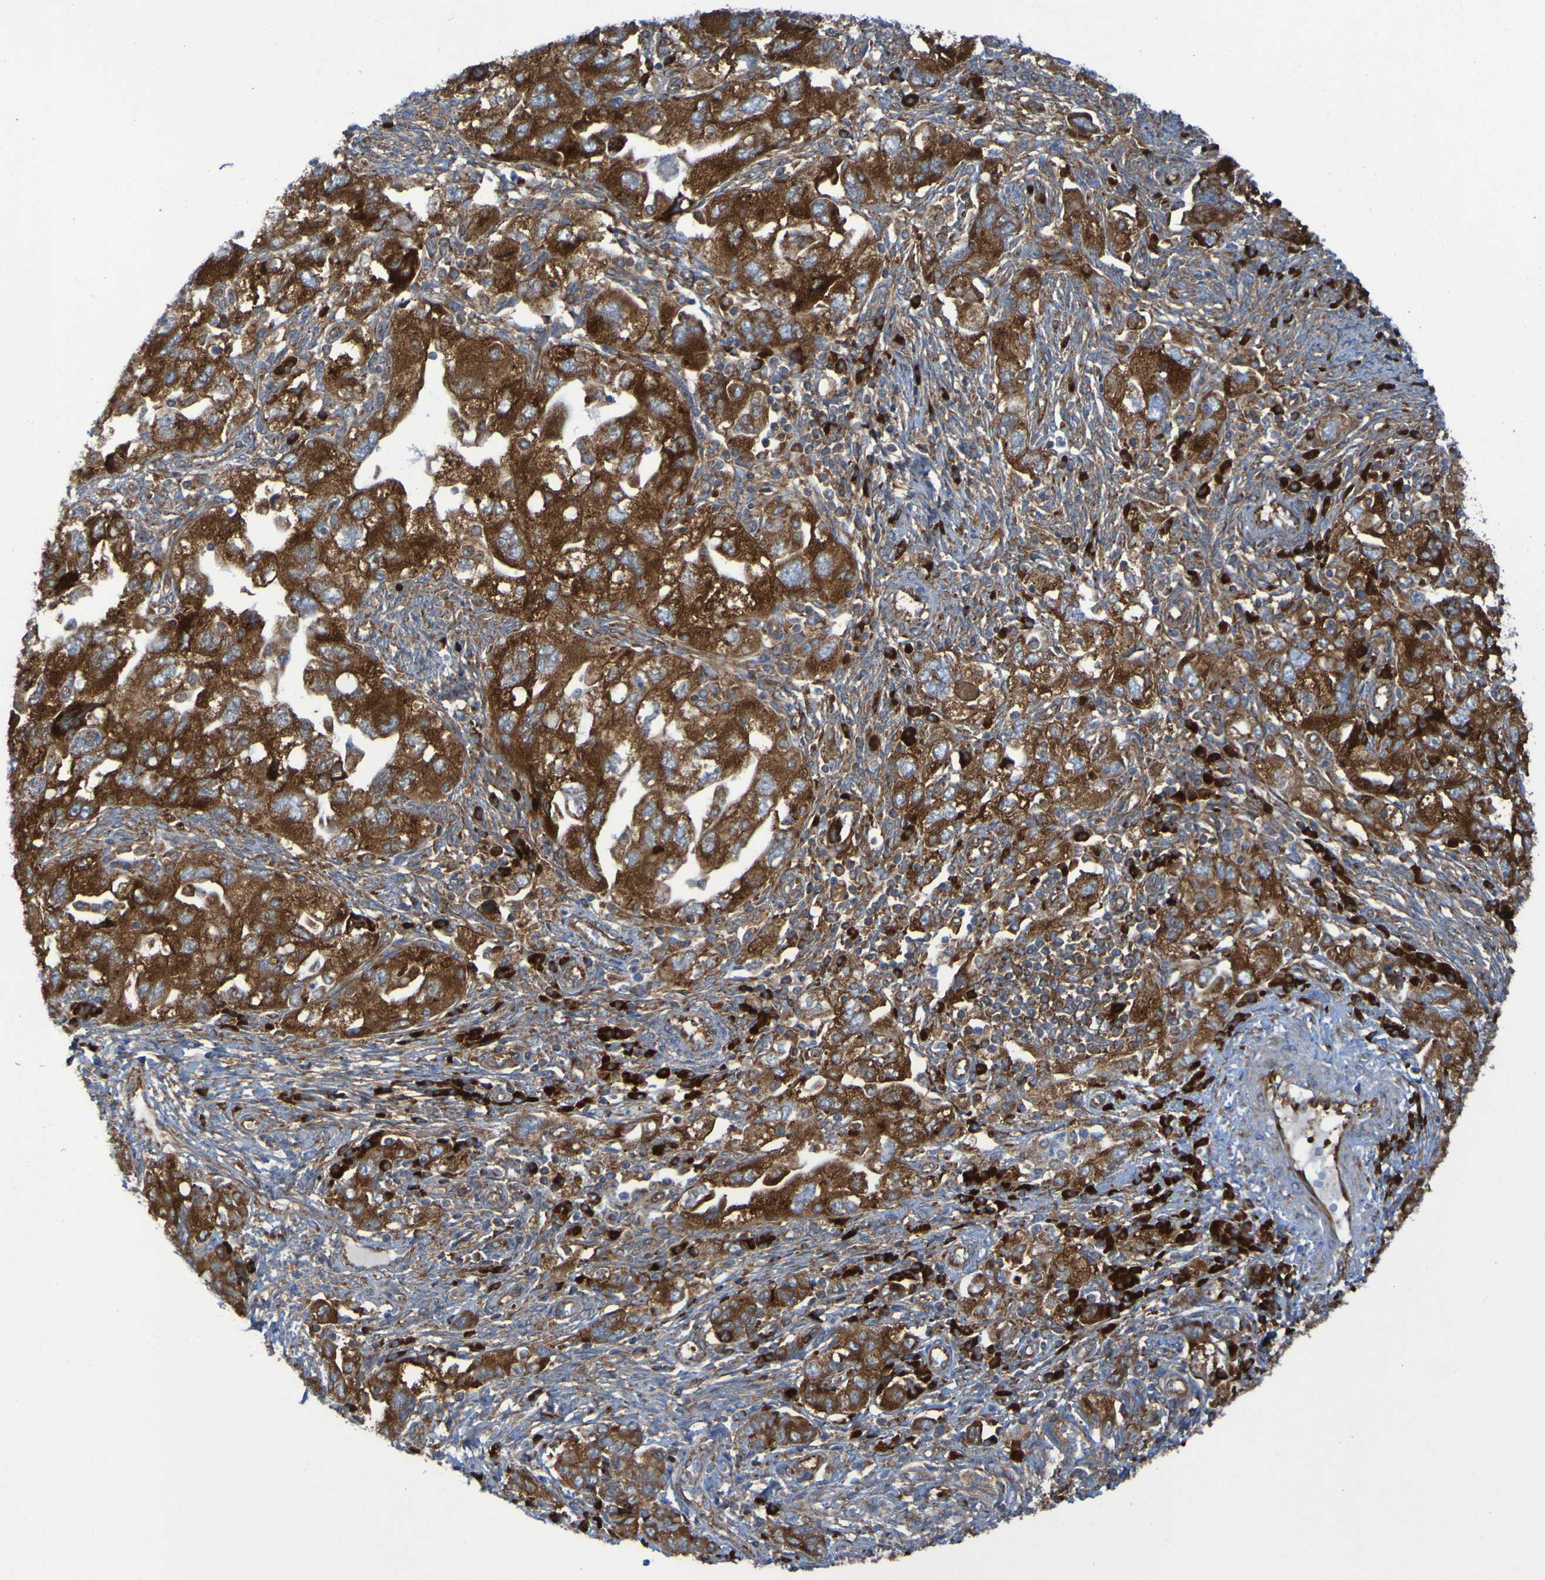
{"staining": {"intensity": "strong", "quantity": ">75%", "location": "cytoplasmic/membranous"}, "tissue": "ovarian cancer", "cell_type": "Tumor cells", "image_type": "cancer", "snomed": [{"axis": "morphology", "description": "Carcinoma, NOS"}, {"axis": "morphology", "description": "Cystadenocarcinoma, serous, NOS"}, {"axis": "topography", "description": "Ovary"}], "caption": "Protein expression by immunohistochemistry exhibits strong cytoplasmic/membranous expression in approximately >75% of tumor cells in ovarian cancer (serous cystadenocarcinoma). (Brightfield microscopy of DAB IHC at high magnification).", "gene": "RPL10", "patient": {"sex": "female", "age": 69}}